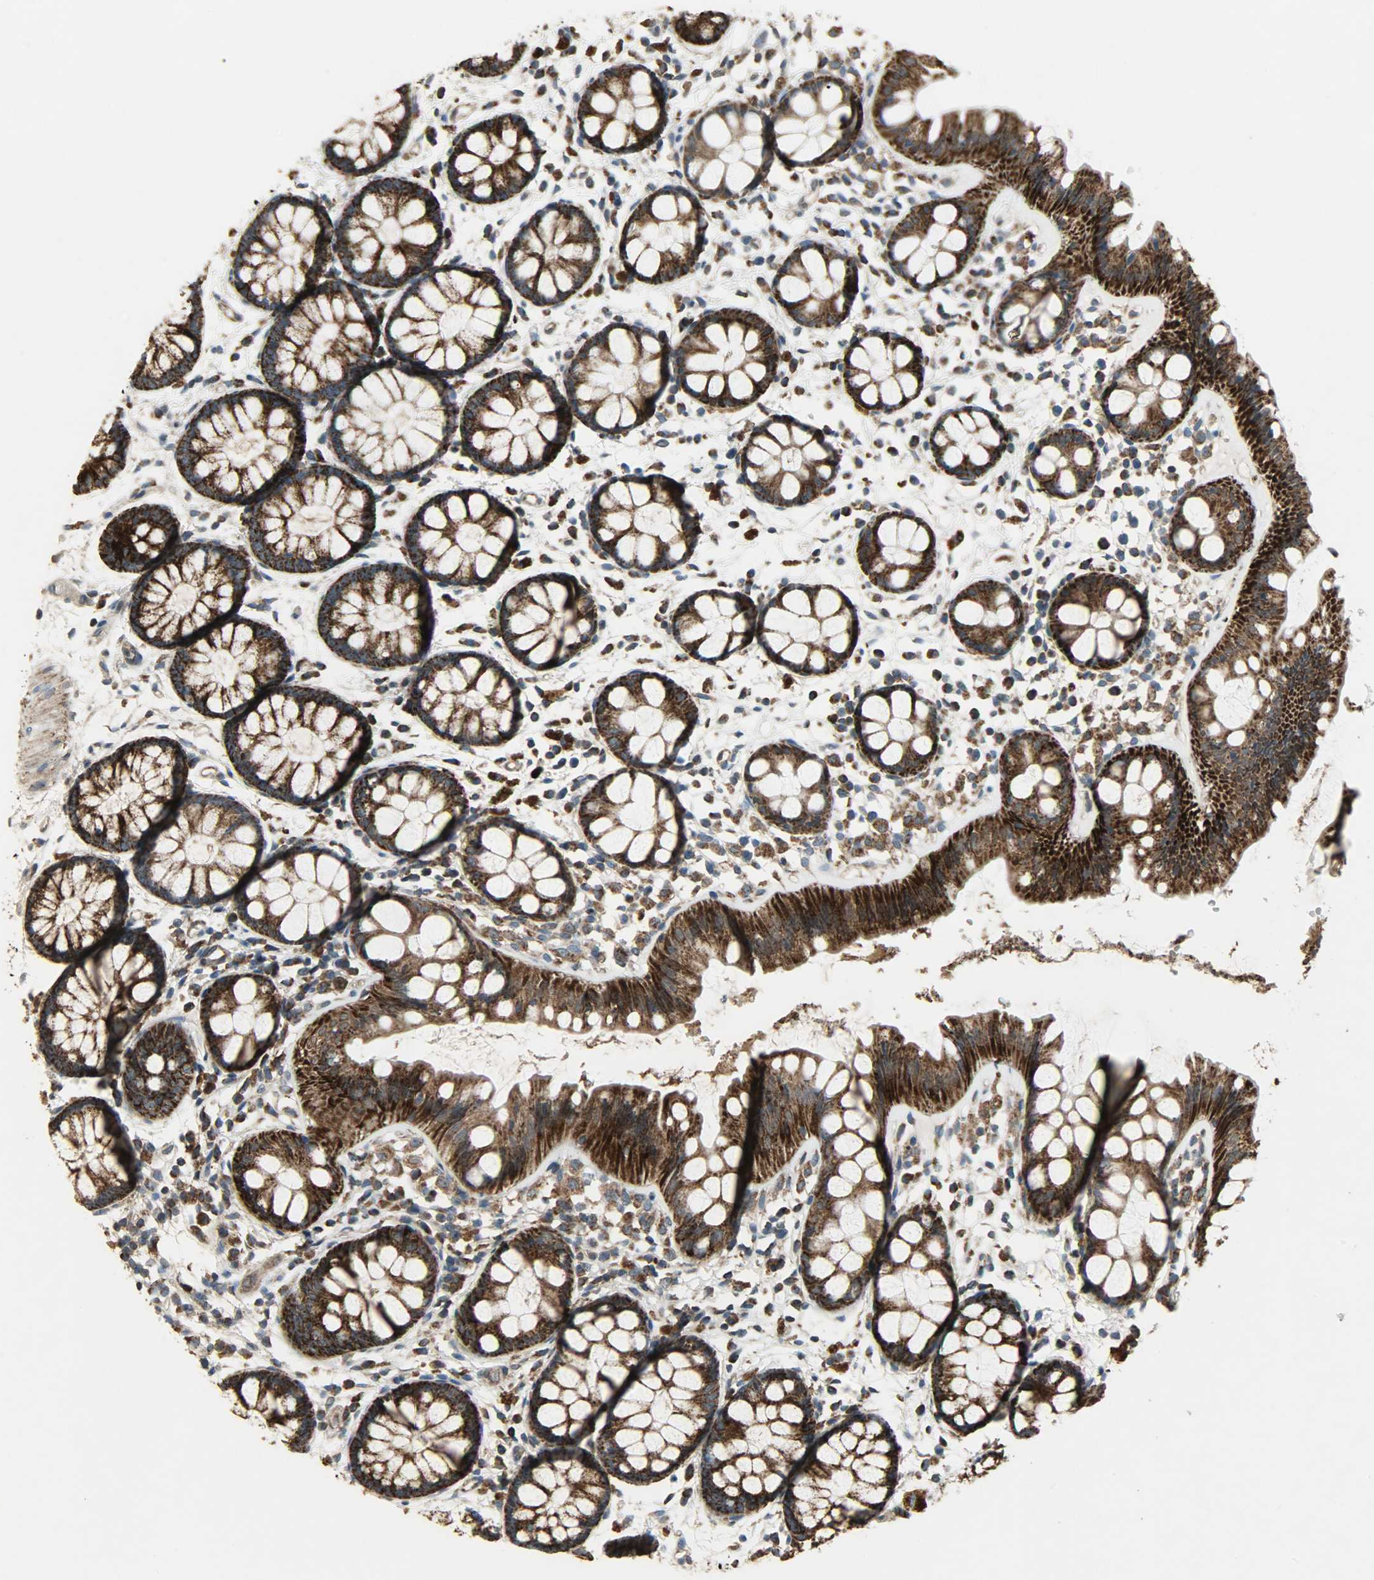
{"staining": {"intensity": "strong", "quantity": ">75%", "location": "cytoplasmic/membranous"}, "tissue": "rectum", "cell_type": "Glandular cells", "image_type": "normal", "snomed": [{"axis": "morphology", "description": "Normal tissue, NOS"}, {"axis": "topography", "description": "Rectum"}], "caption": "Immunohistochemistry (IHC) (DAB (3,3'-diaminobenzidine)) staining of unremarkable human rectum displays strong cytoplasmic/membranous protein staining in about >75% of glandular cells. The protein of interest is stained brown, and the nuclei are stained in blue (DAB IHC with brightfield microscopy, high magnification).", "gene": "AMT", "patient": {"sex": "female", "age": 66}}